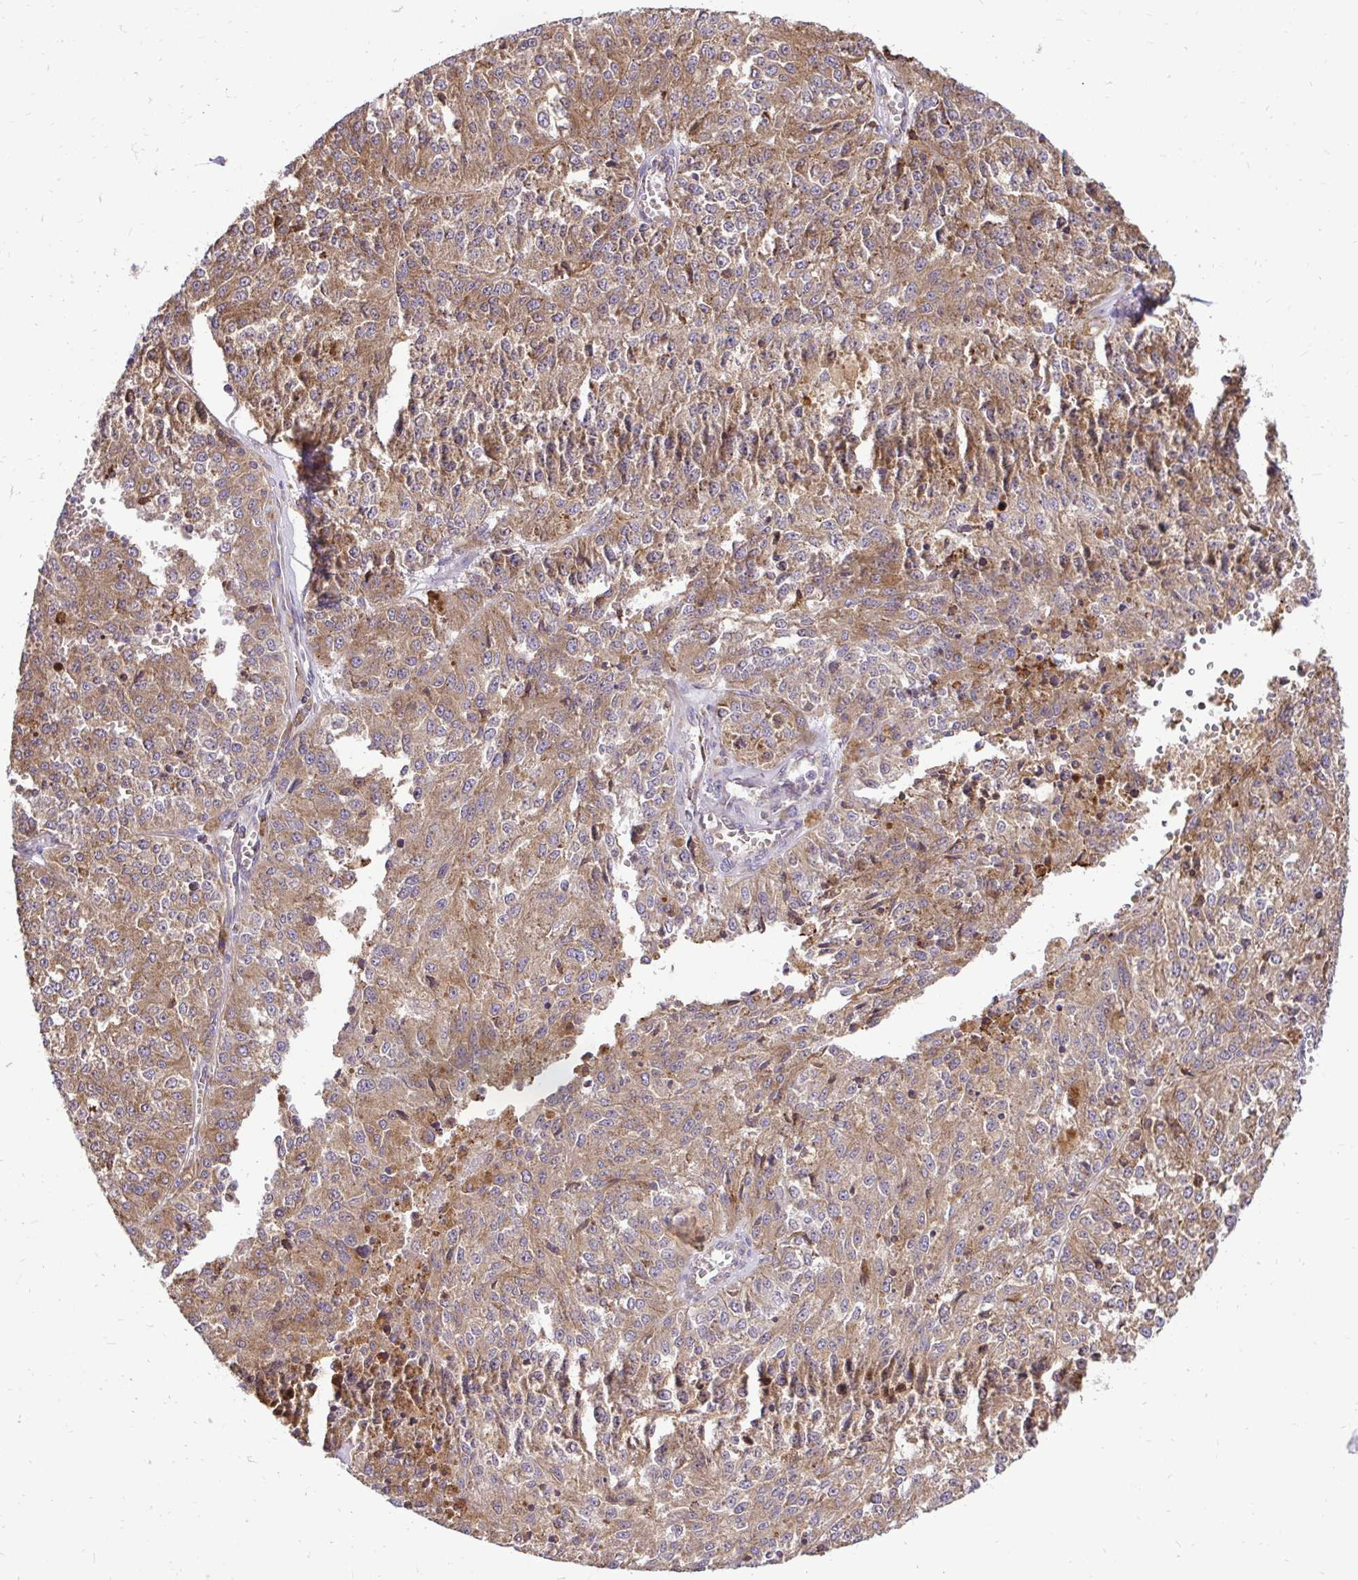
{"staining": {"intensity": "moderate", "quantity": ">75%", "location": "cytoplasmic/membranous"}, "tissue": "melanoma", "cell_type": "Tumor cells", "image_type": "cancer", "snomed": [{"axis": "morphology", "description": "Malignant melanoma, Metastatic site"}, {"axis": "topography", "description": "Lymph node"}], "caption": "This is a photomicrograph of immunohistochemistry staining of melanoma, which shows moderate staining in the cytoplasmic/membranous of tumor cells.", "gene": "NAALAD2", "patient": {"sex": "female", "age": 64}}